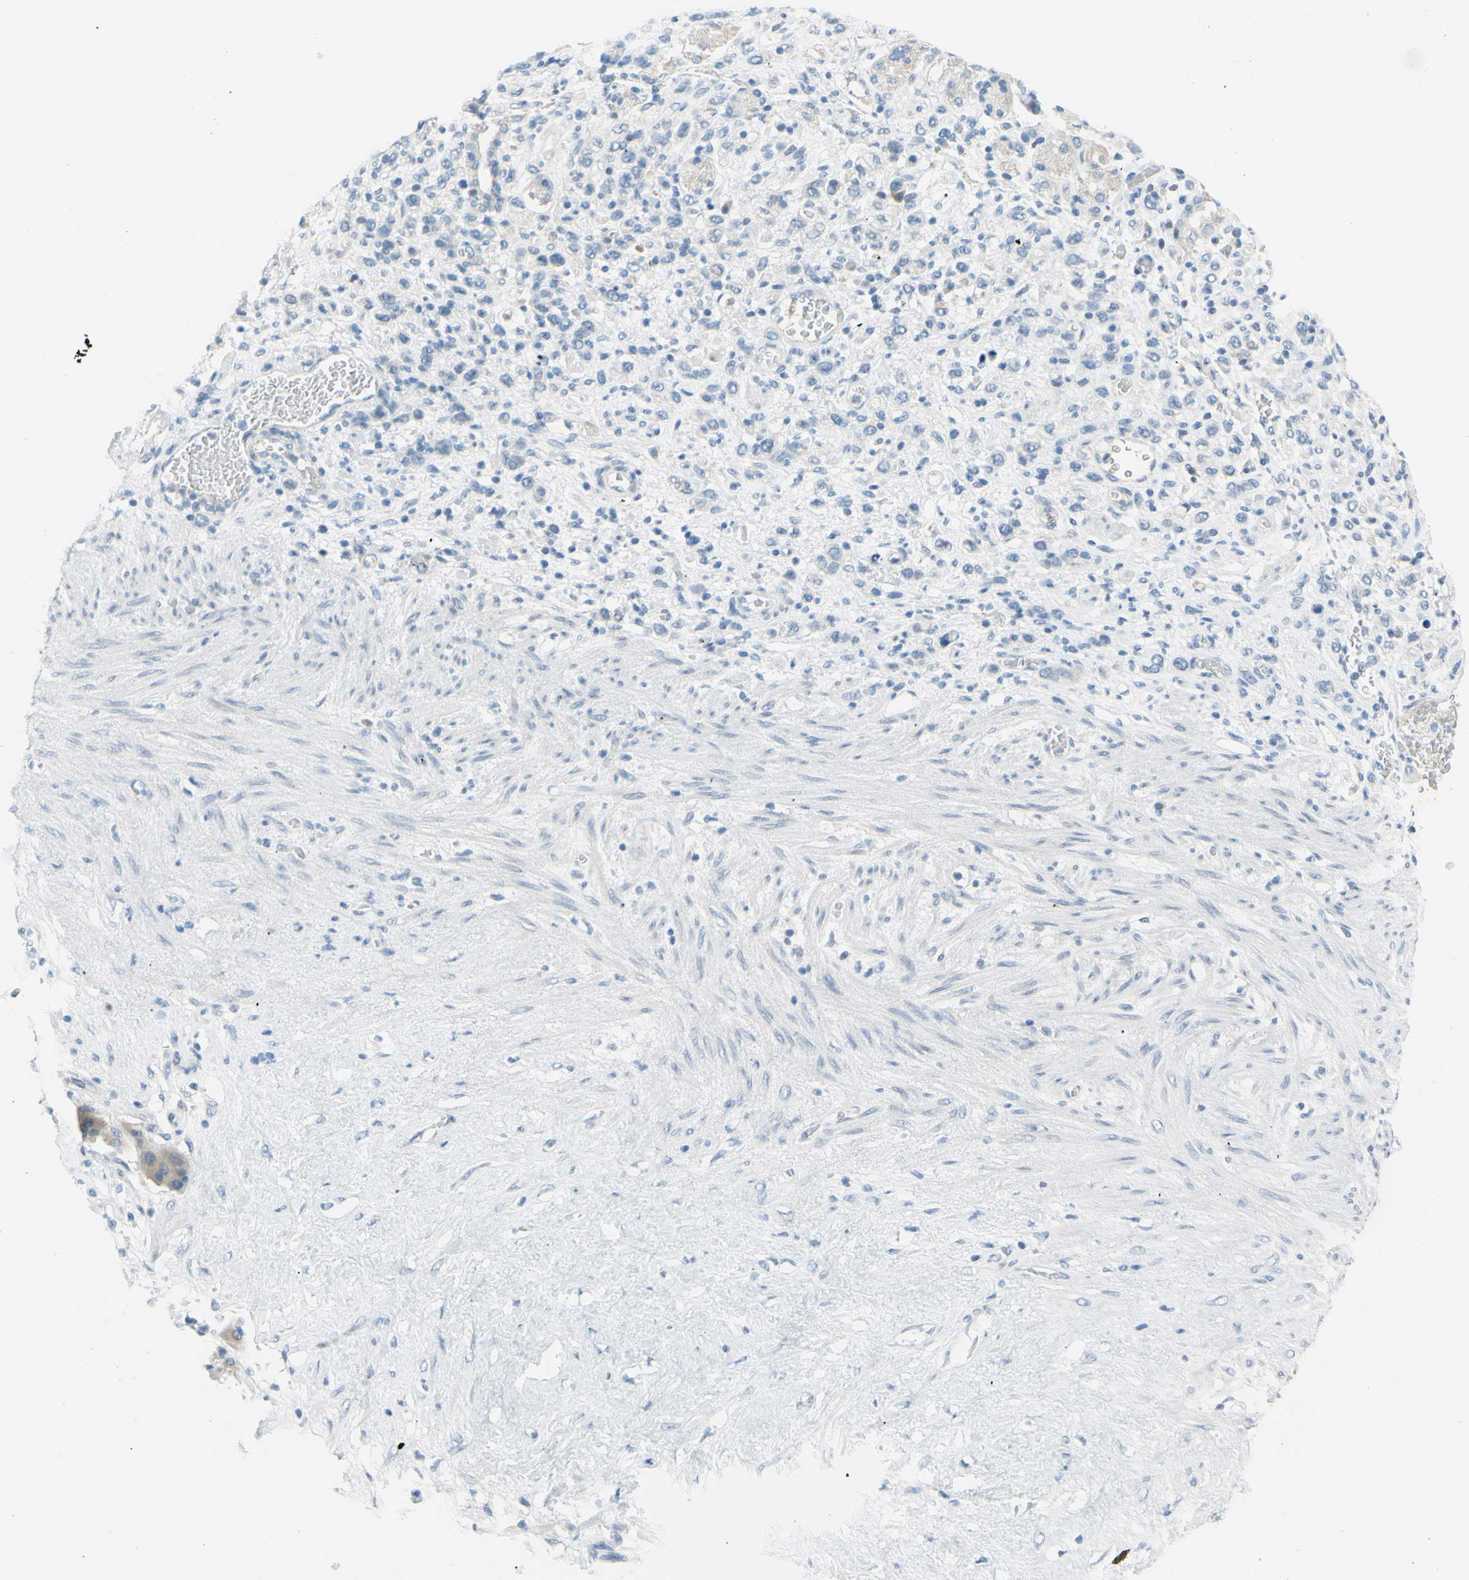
{"staining": {"intensity": "negative", "quantity": "none", "location": "none"}, "tissue": "stomach cancer", "cell_type": "Tumor cells", "image_type": "cancer", "snomed": [{"axis": "morphology", "description": "Adenocarcinoma, NOS"}, {"axis": "morphology", "description": "Adenocarcinoma, High grade"}, {"axis": "topography", "description": "Stomach, upper"}, {"axis": "topography", "description": "Stomach, lower"}], "caption": "This is an immunohistochemistry (IHC) micrograph of human stomach cancer (high-grade adenocarcinoma). There is no expression in tumor cells.", "gene": "DCT", "patient": {"sex": "female", "age": 65}}